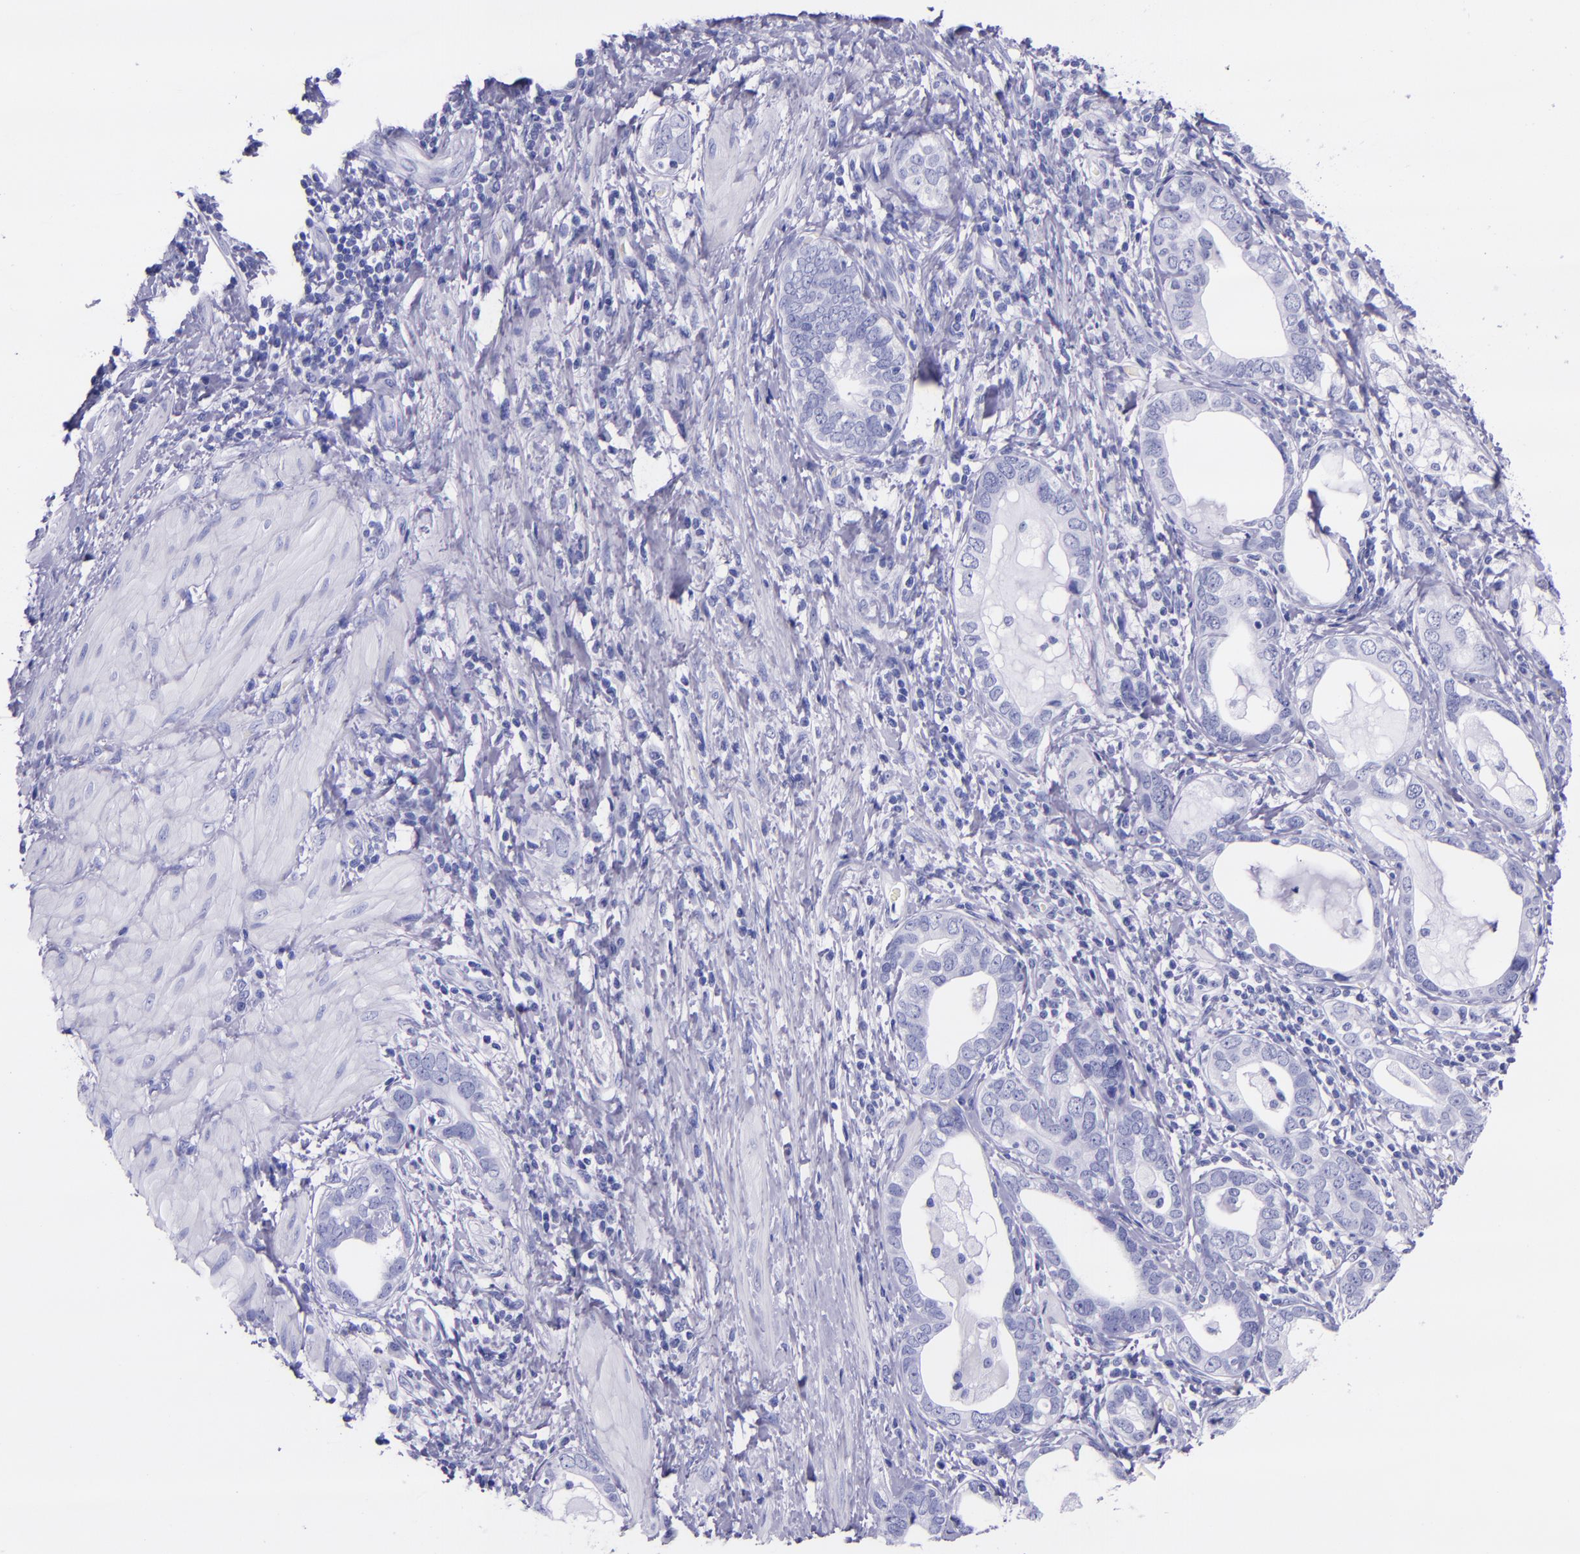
{"staining": {"intensity": "negative", "quantity": "none", "location": "none"}, "tissue": "stomach cancer", "cell_type": "Tumor cells", "image_type": "cancer", "snomed": [{"axis": "morphology", "description": "Adenocarcinoma, NOS"}, {"axis": "topography", "description": "Stomach, lower"}], "caption": "Tumor cells show no significant staining in stomach adenocarcinoma. (Brightfield microscopy of DAB IHC at high magnification).", "gene": "MBP", "patient": {"sex": "female", "age": 93}}